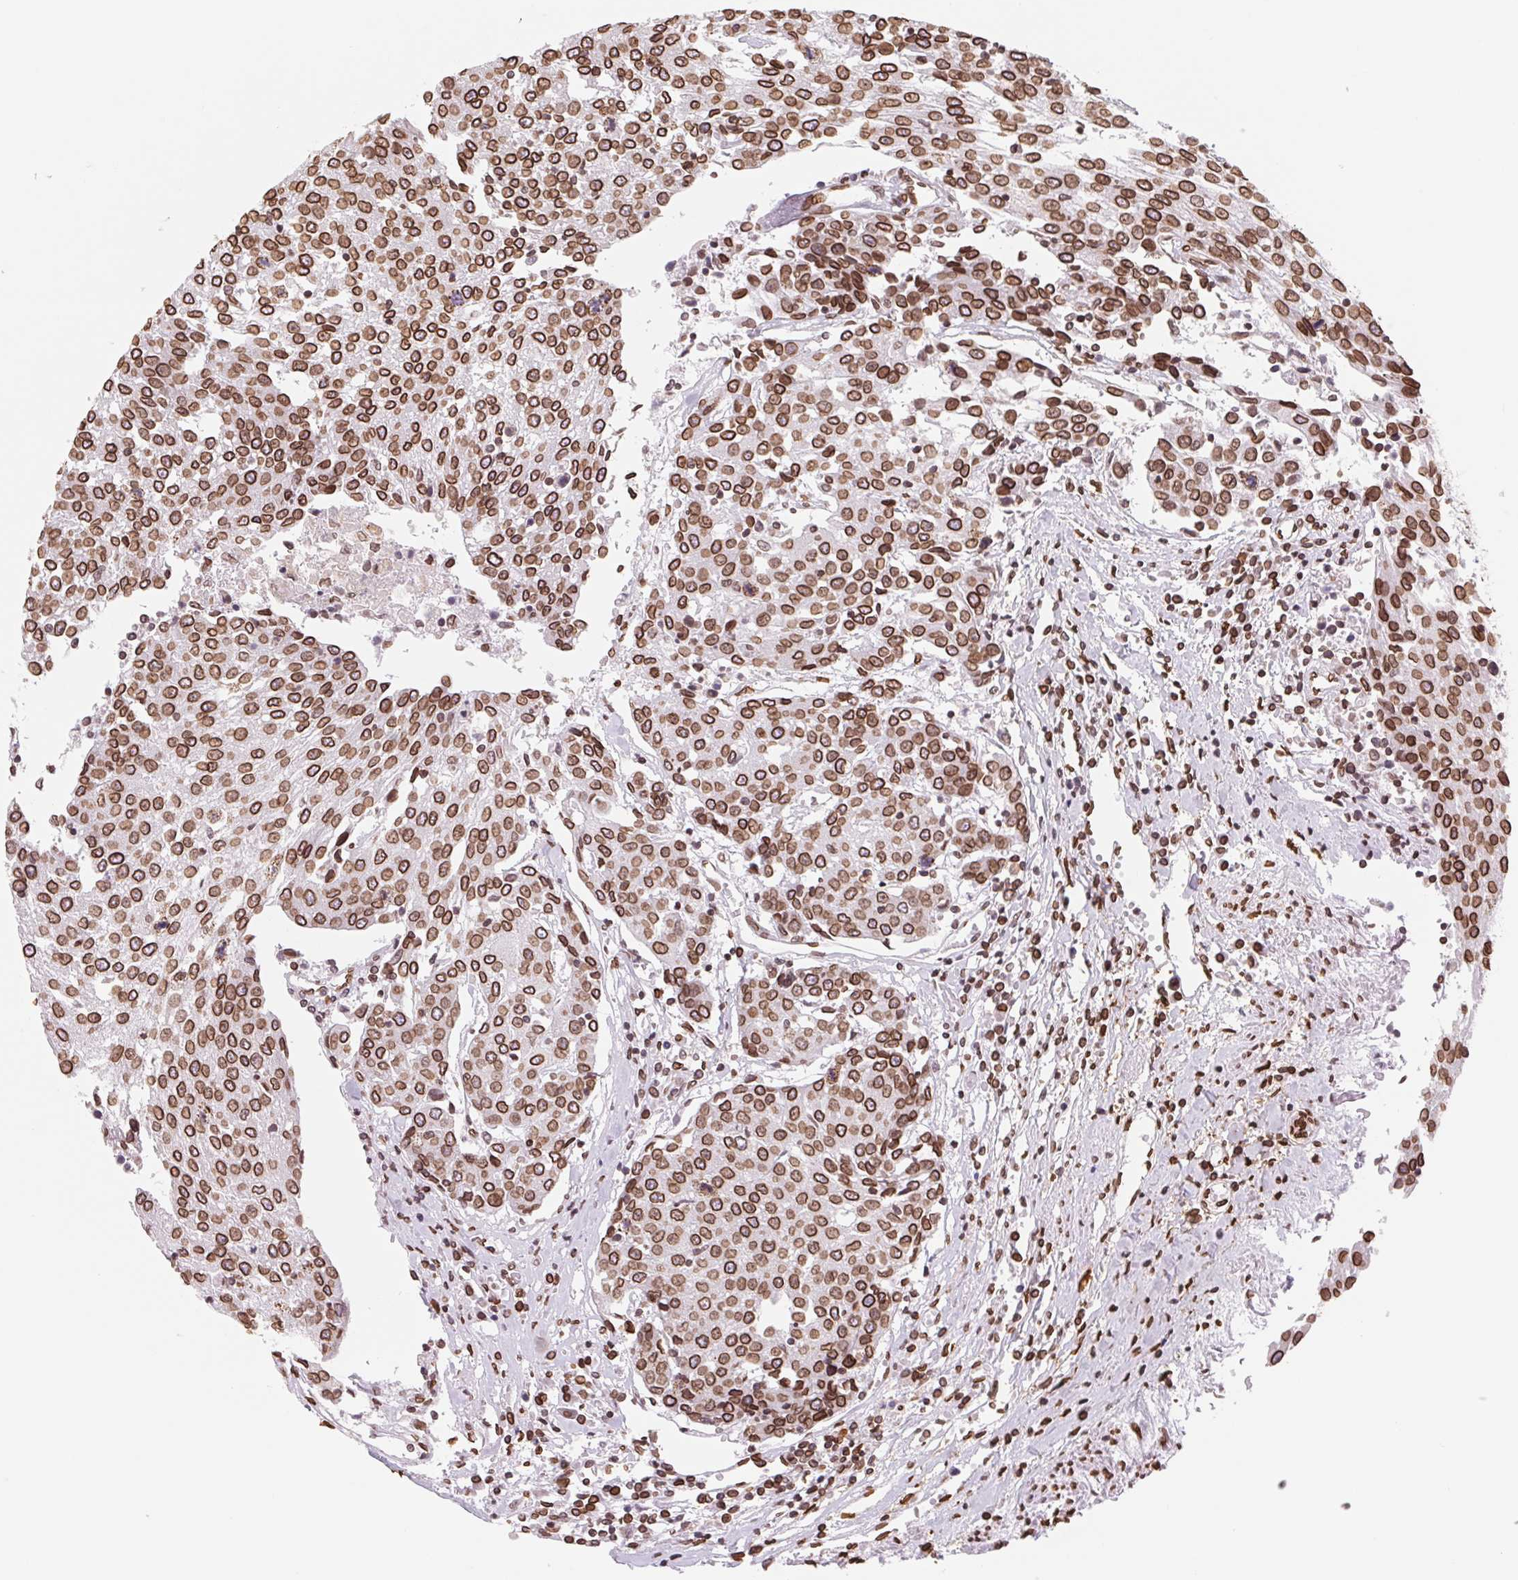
{"staining": {"intensity": "strong", "quantity": ">75%", "location": "cytoplasmic/membranous,nuclear"}, "tissue": "urothelial cancer", "cell_type": "Tumor cells", "image_type": "cancer", "snomed": [{"axis": "morphology", "description": "Urothelial carcinoma, High grade"}, {"axis": "topography", "description": "Urinary bladder"}], "caption": "A brown stain labels strong cytoplasmic/membranous and nuclear expression of a protein in human urothelial carcinoma (high-grade) tumor cells.", "gene": "LMNB2", "patient": {"sex": "female", "age": 85}}